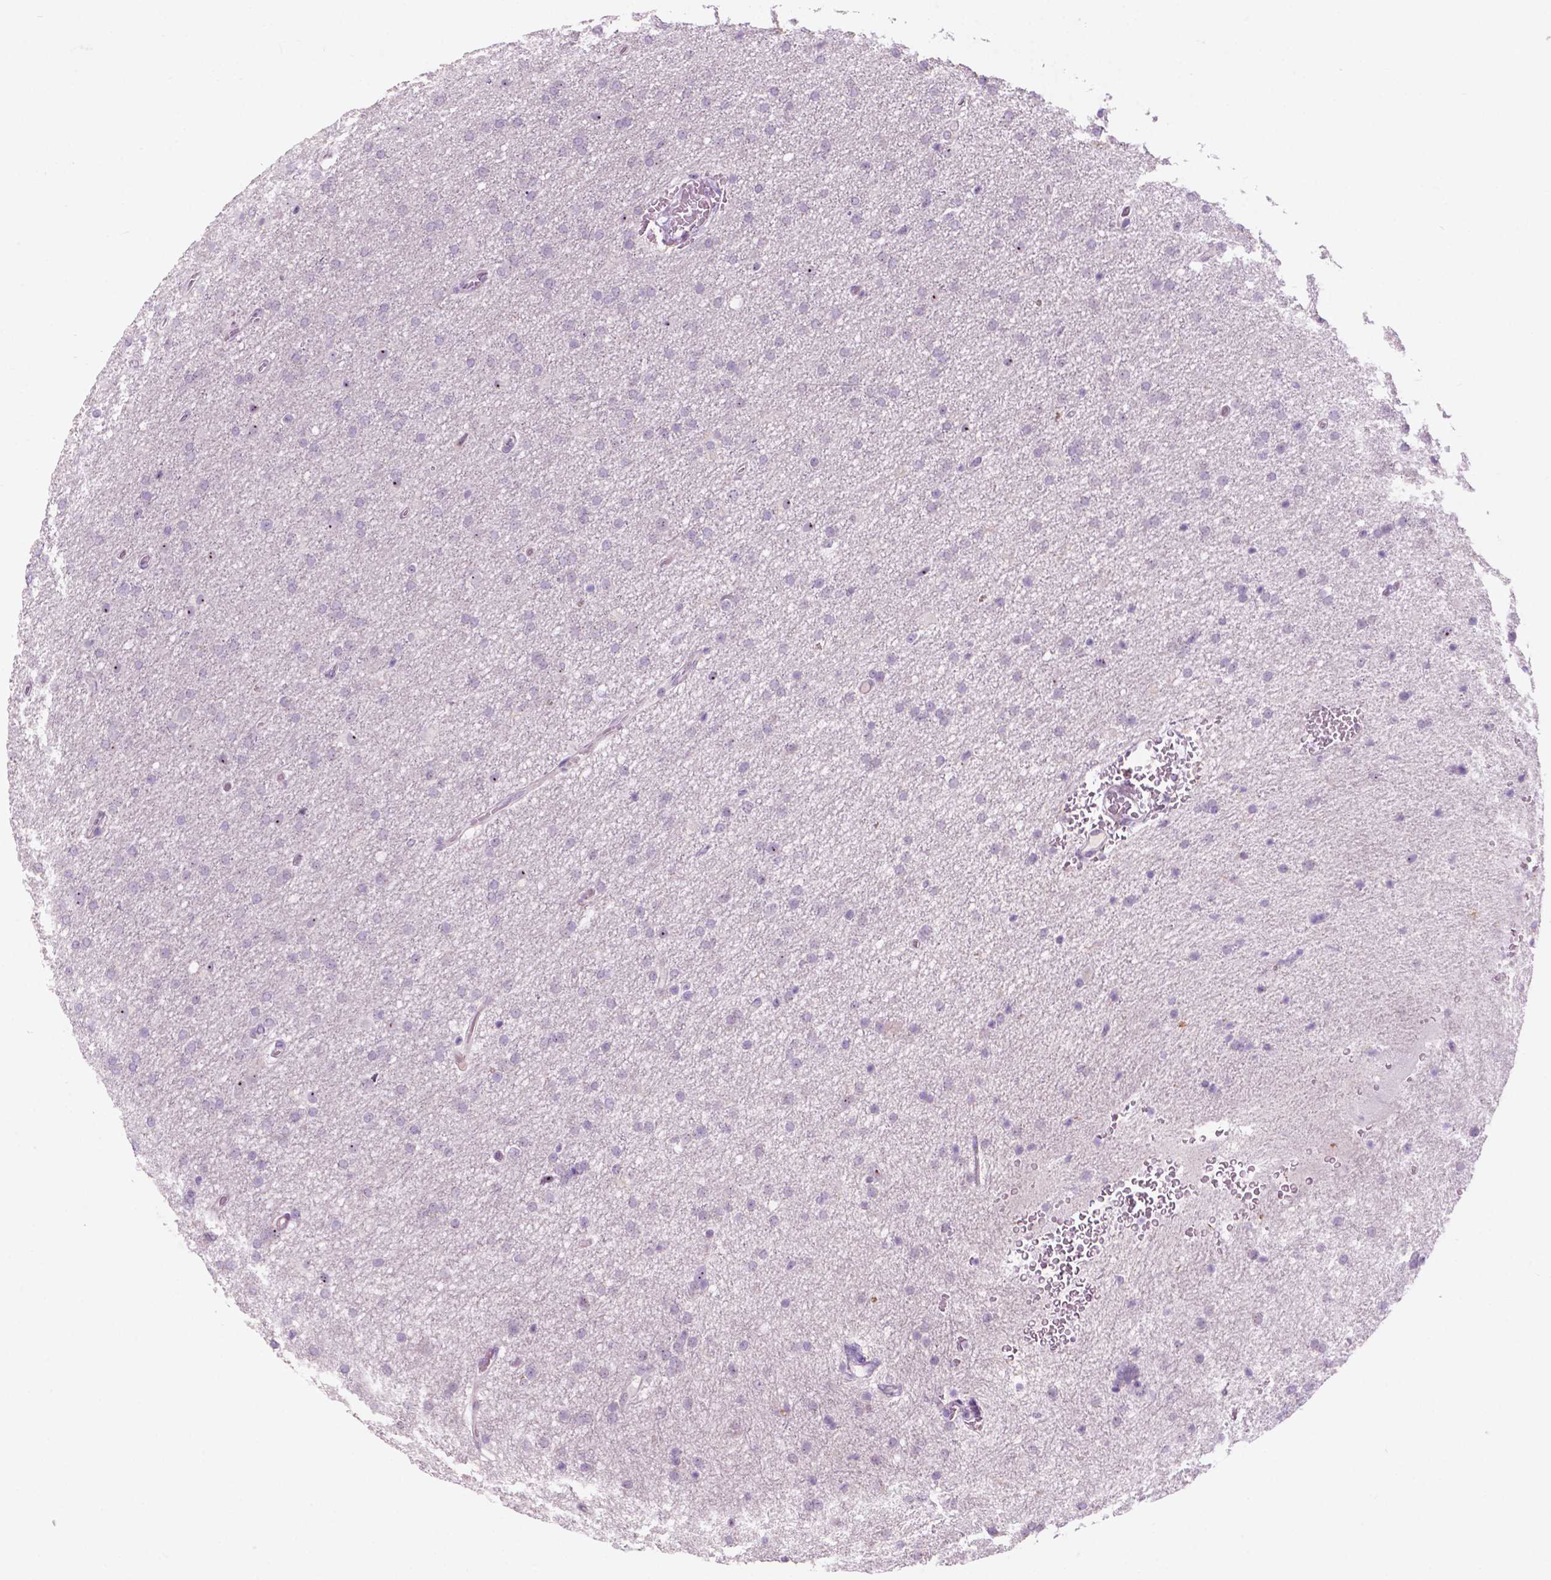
{"staining": {"intensity": "negative", "quantity": "none", "location": "none"}, "tissue": "glioma", "cell_type": "Tumor cells", "image_type": "cancer", "snomed": [{"axis": "morphology", "description": "Glioma, malignant, High grade"}, {"axis": "topography", "description": "Cerebral cortex"}], "caption": "The photomicrograph displays no staining of tumor cells in glioma. Nuclei are stained in blue.", "gene": "ZNF853", "patient": {"sex": "male", "age": 70}}